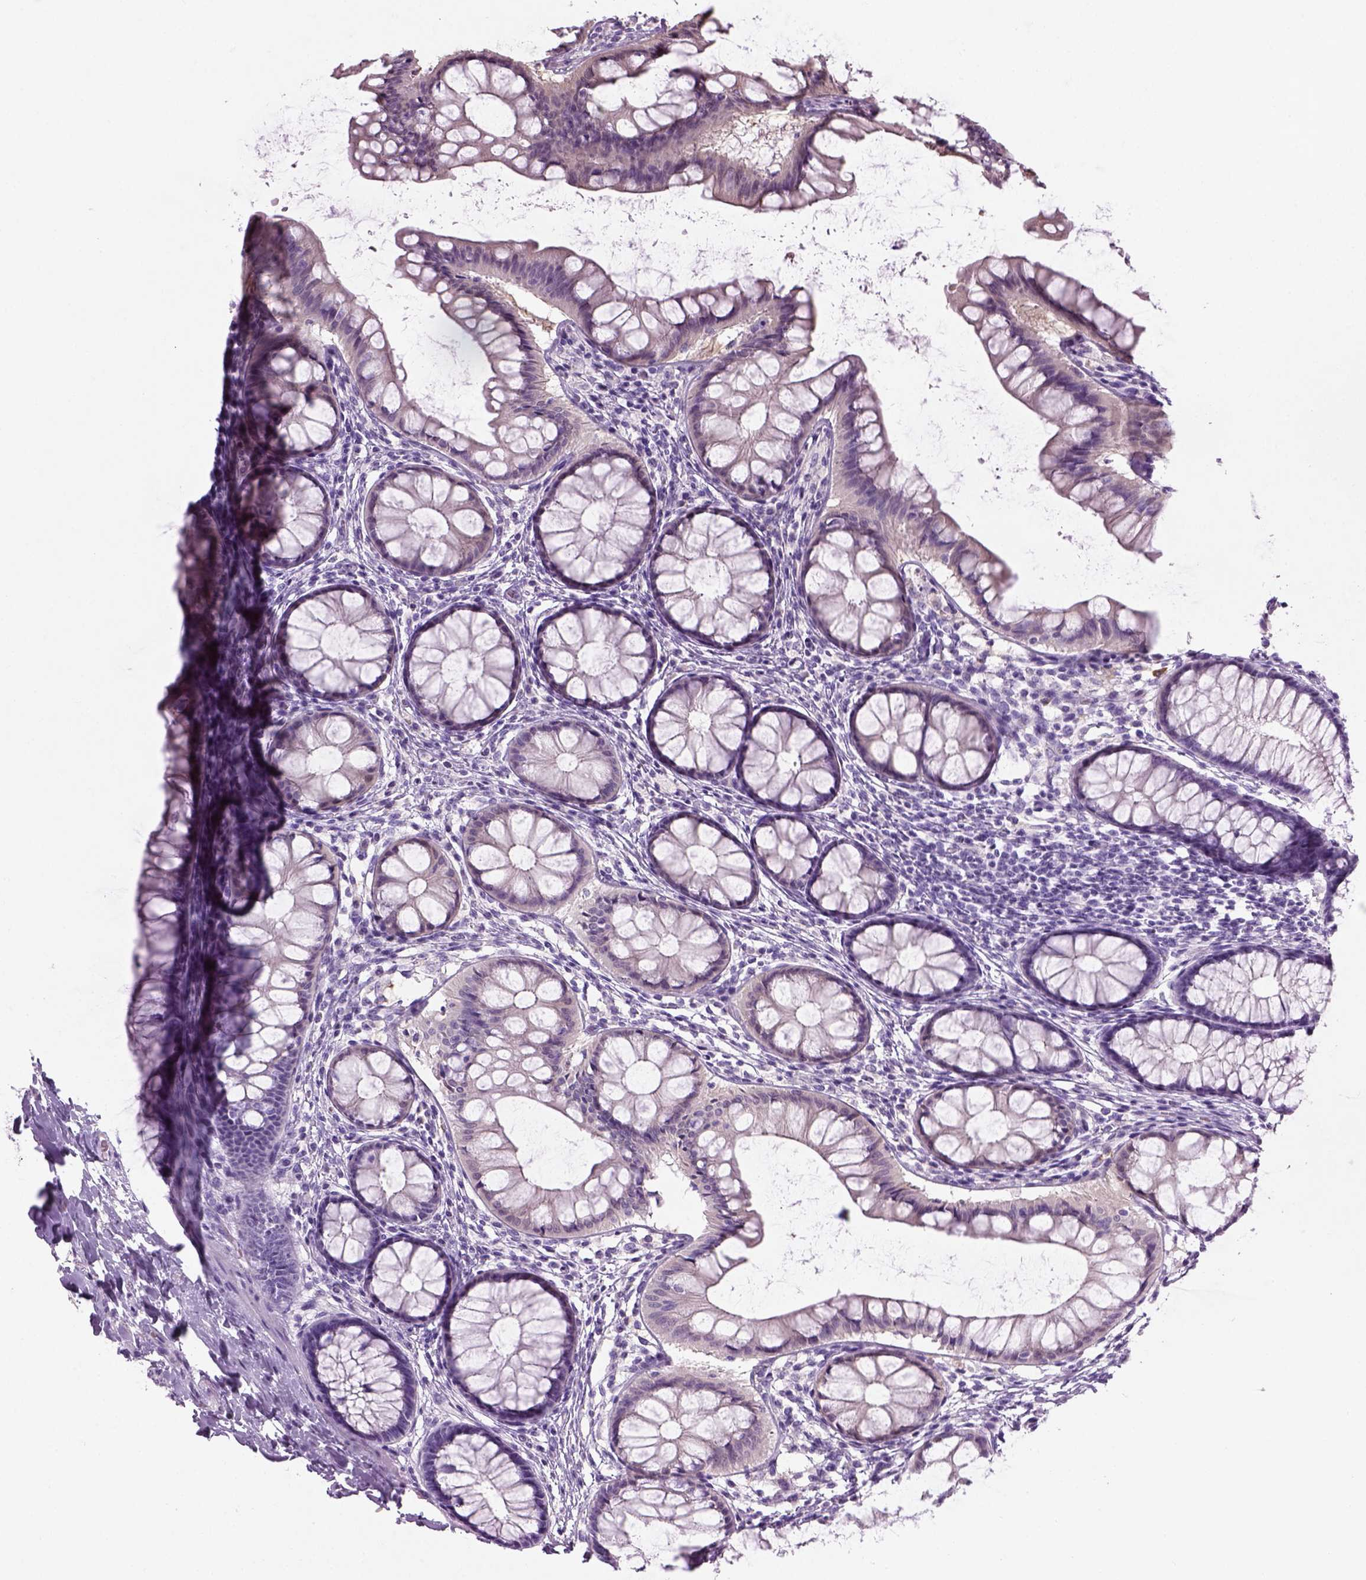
{"staining": {"intensity": "negative", "quantity": "none", "location": "none"}, "tissue": "colon", "cell_type": "Endothelial cells", "image_type": "normal", "snomed": [{"axis": "morphology", "description": "Normal tissue, NOS"}, {"axis": "topography", "description": "Colon"}], "caption": "A micrograph of human colon is negative for staining in endothelial cells. (Brightfield microscopy of DAB (3,3'-diaminobenzidine) immunohistochemistry at high magnification).", "gene": "CIBAR2", "patient": {"sex": "female", "age": 65}}